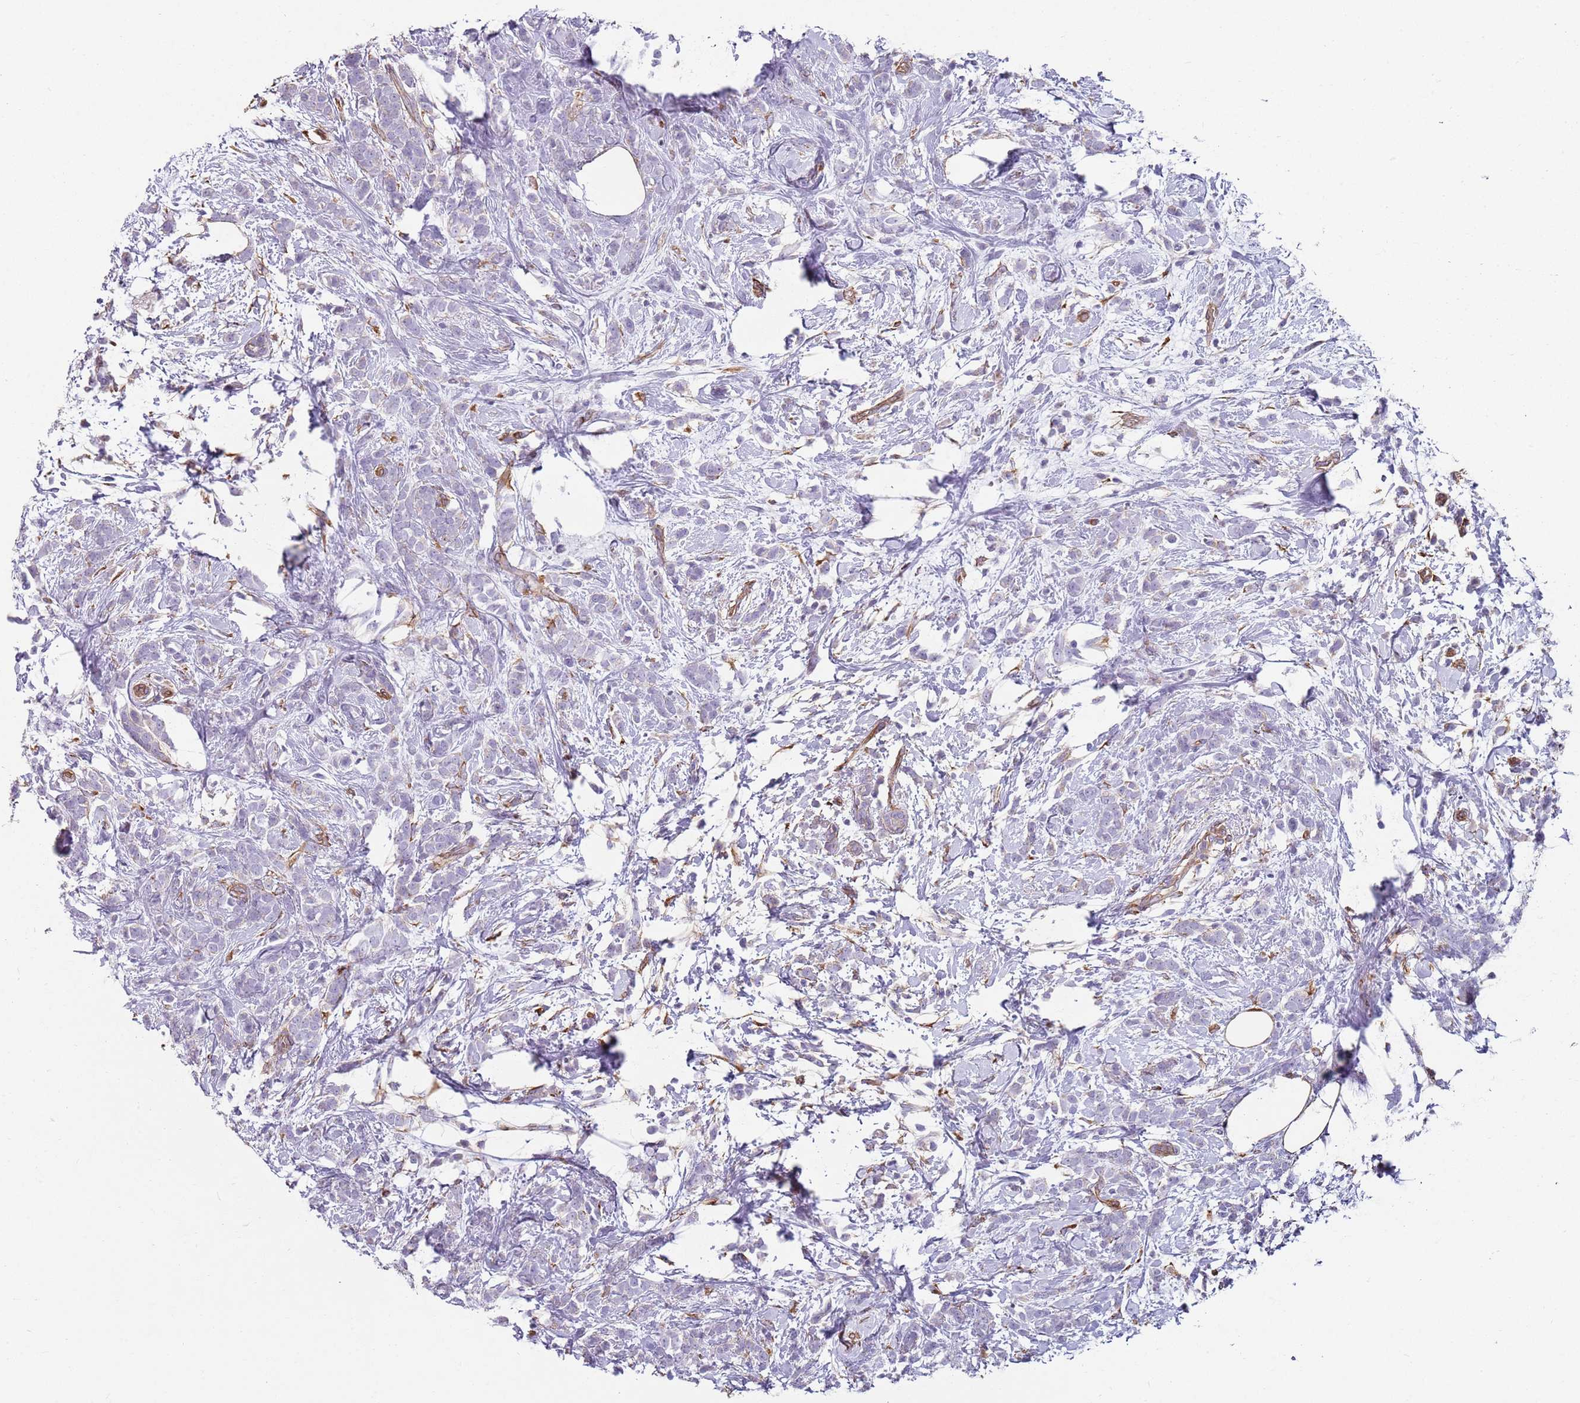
{"staining": {"intensity": "negative", "quantity": "none", "location": "none"}, "tissue": "breast cancer", "cell_type": "Tumor cells", "image_type": "cancer", "snomed": [{"axis": "morphology", "description": "Lobular carcinoma"}, {"axis": "topography", "description": "Breast"}], "caption": "Immunohistochemical staining of human lobular carcinoma (breast) exhibits no significant expression in tumor cells. The staining was performed using DAB to visualize the protein expression in brown, while the nuclei were stained in blue with hematoxylin (Magnification: 20x).", "gene": "PHLPP2", "patient": {"sex": "female", "age": 58}}